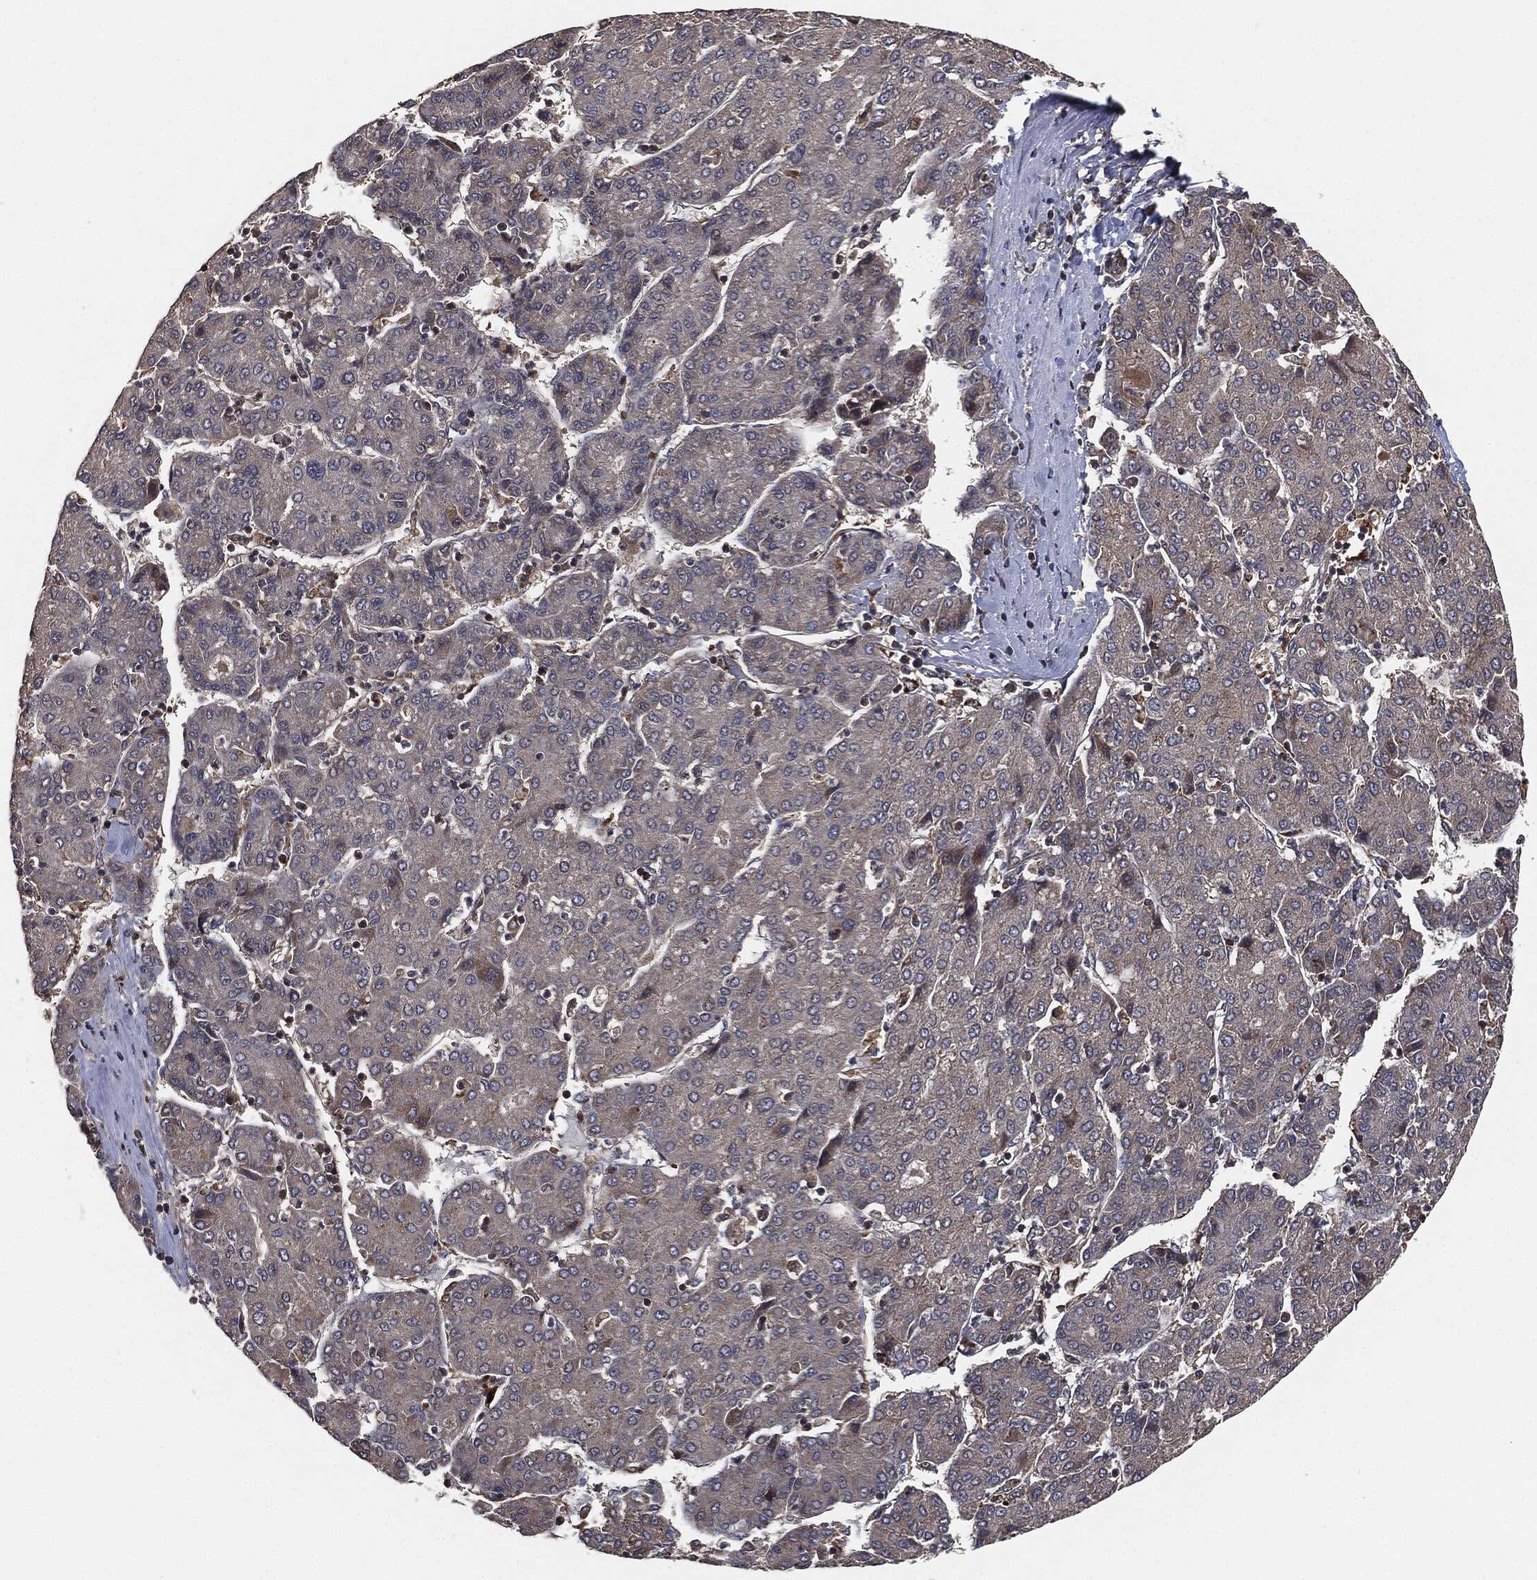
{"staining": {"intensity": "moderate", "quantity": "<25%", "location": "cytoplasmic/membranous"}, "tissue": "liver cancer", "cell_type": "Tumor cells", "image_type": "cancer", "snomed": [{"axis": "morphology", "description": "Carcinoma, Hepatocellular, NOS"}, {"axis": "topography", "description": "Liver"}], "caption": "Moderate cytoplasmic/membranous protein expression is identified in about <25% of tumor cells in liver cancer.", "gene": "ERBIN", "patient": {"sex": "male", "age": 65}}